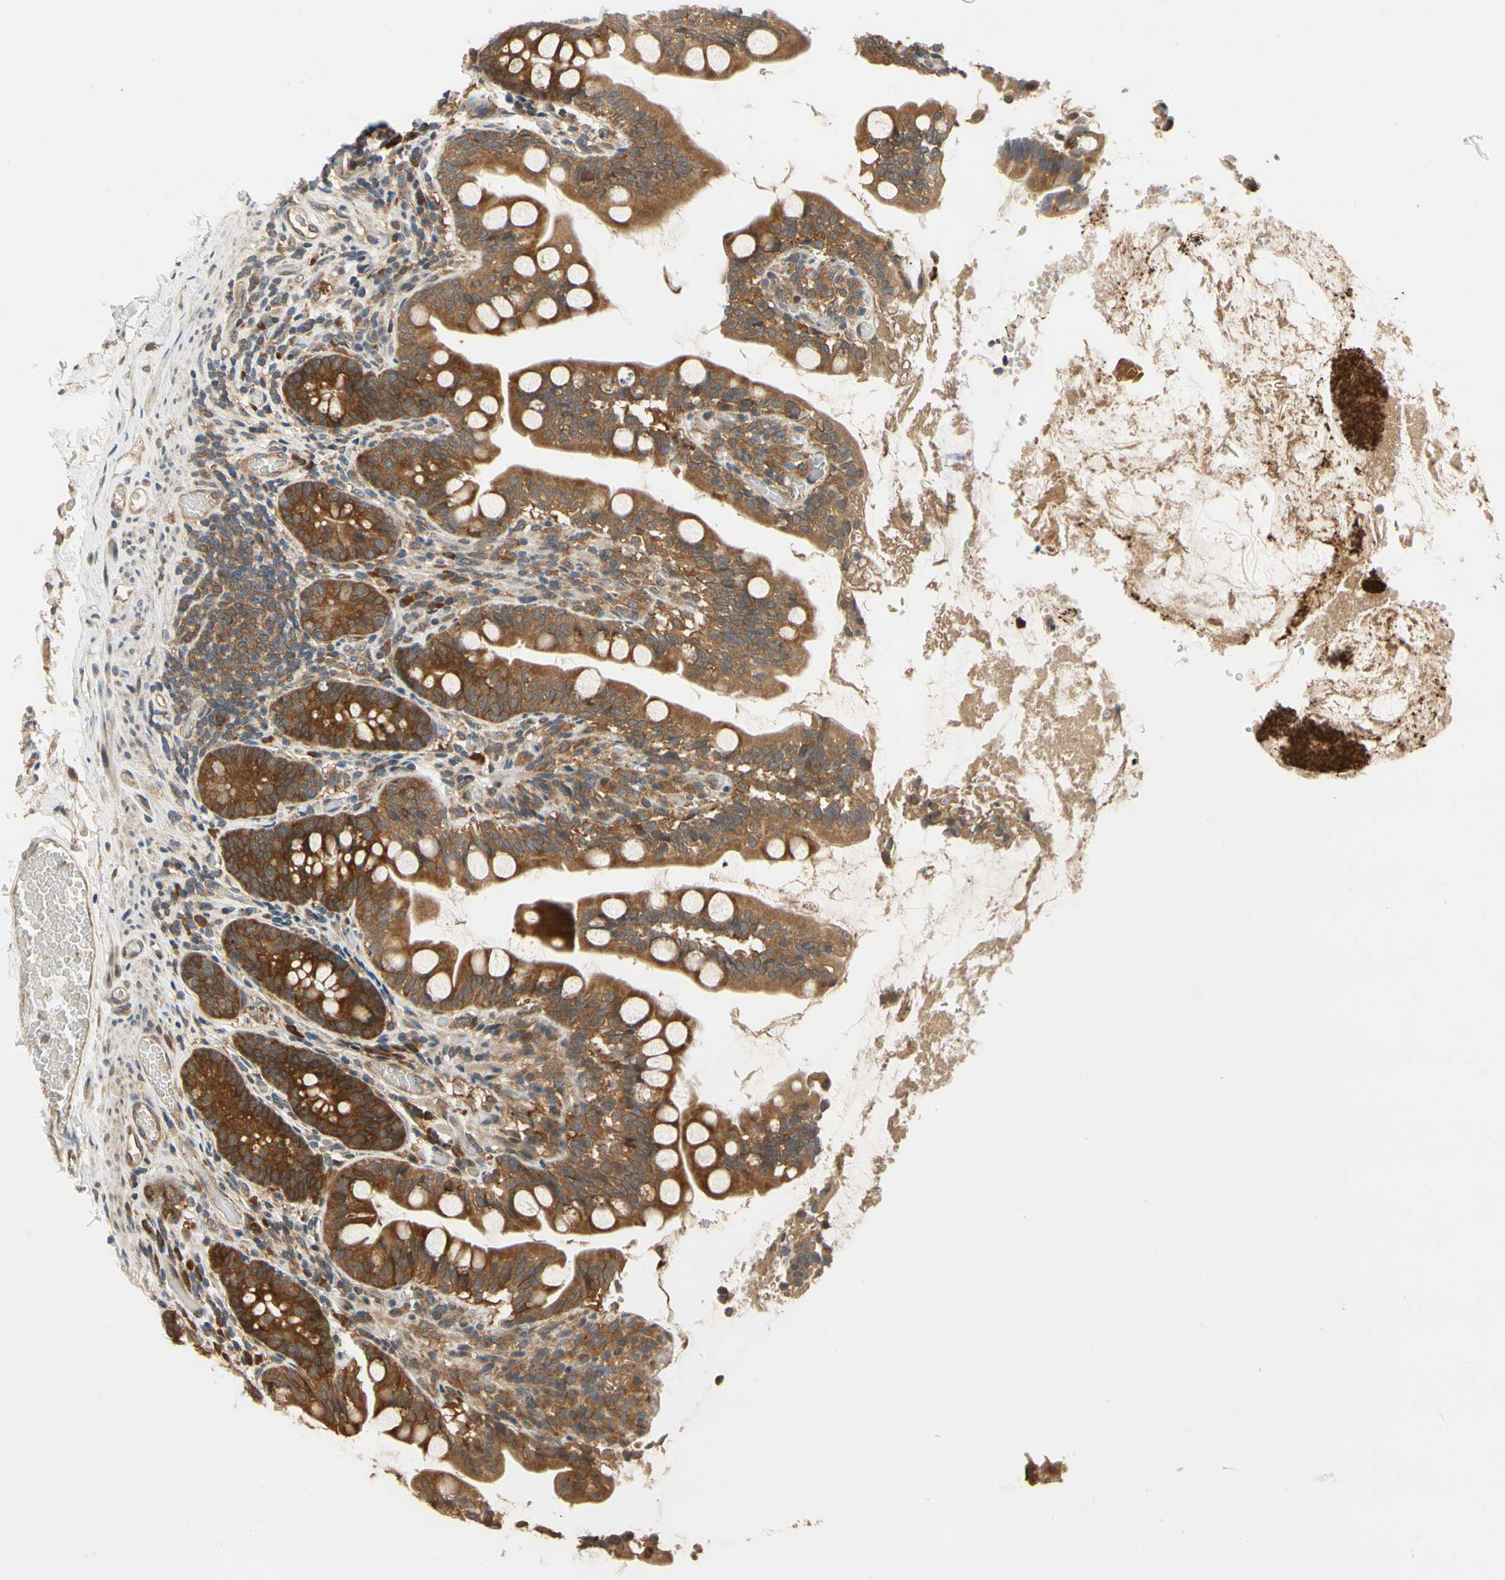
{"staining": {"intensity": "strong", "quantity": ">75%", "location": "cytoplasmic/membranous"}, "tissue": "small intestine", "cell_type": "Glandular cells", "image_type": "normal", "snomed": [{"axis": "morphology", "description": "Normal tissue, NOS"}, {"axis": "topography", "description": "Small intestine"}], "caption": "A photomicrograph of small intestine stained for a protein displays strong cytoplasmic/membranous brown staining in glandular cells.", "gene": "TDRP", "patient": {"sex": "female", "age": 56}}